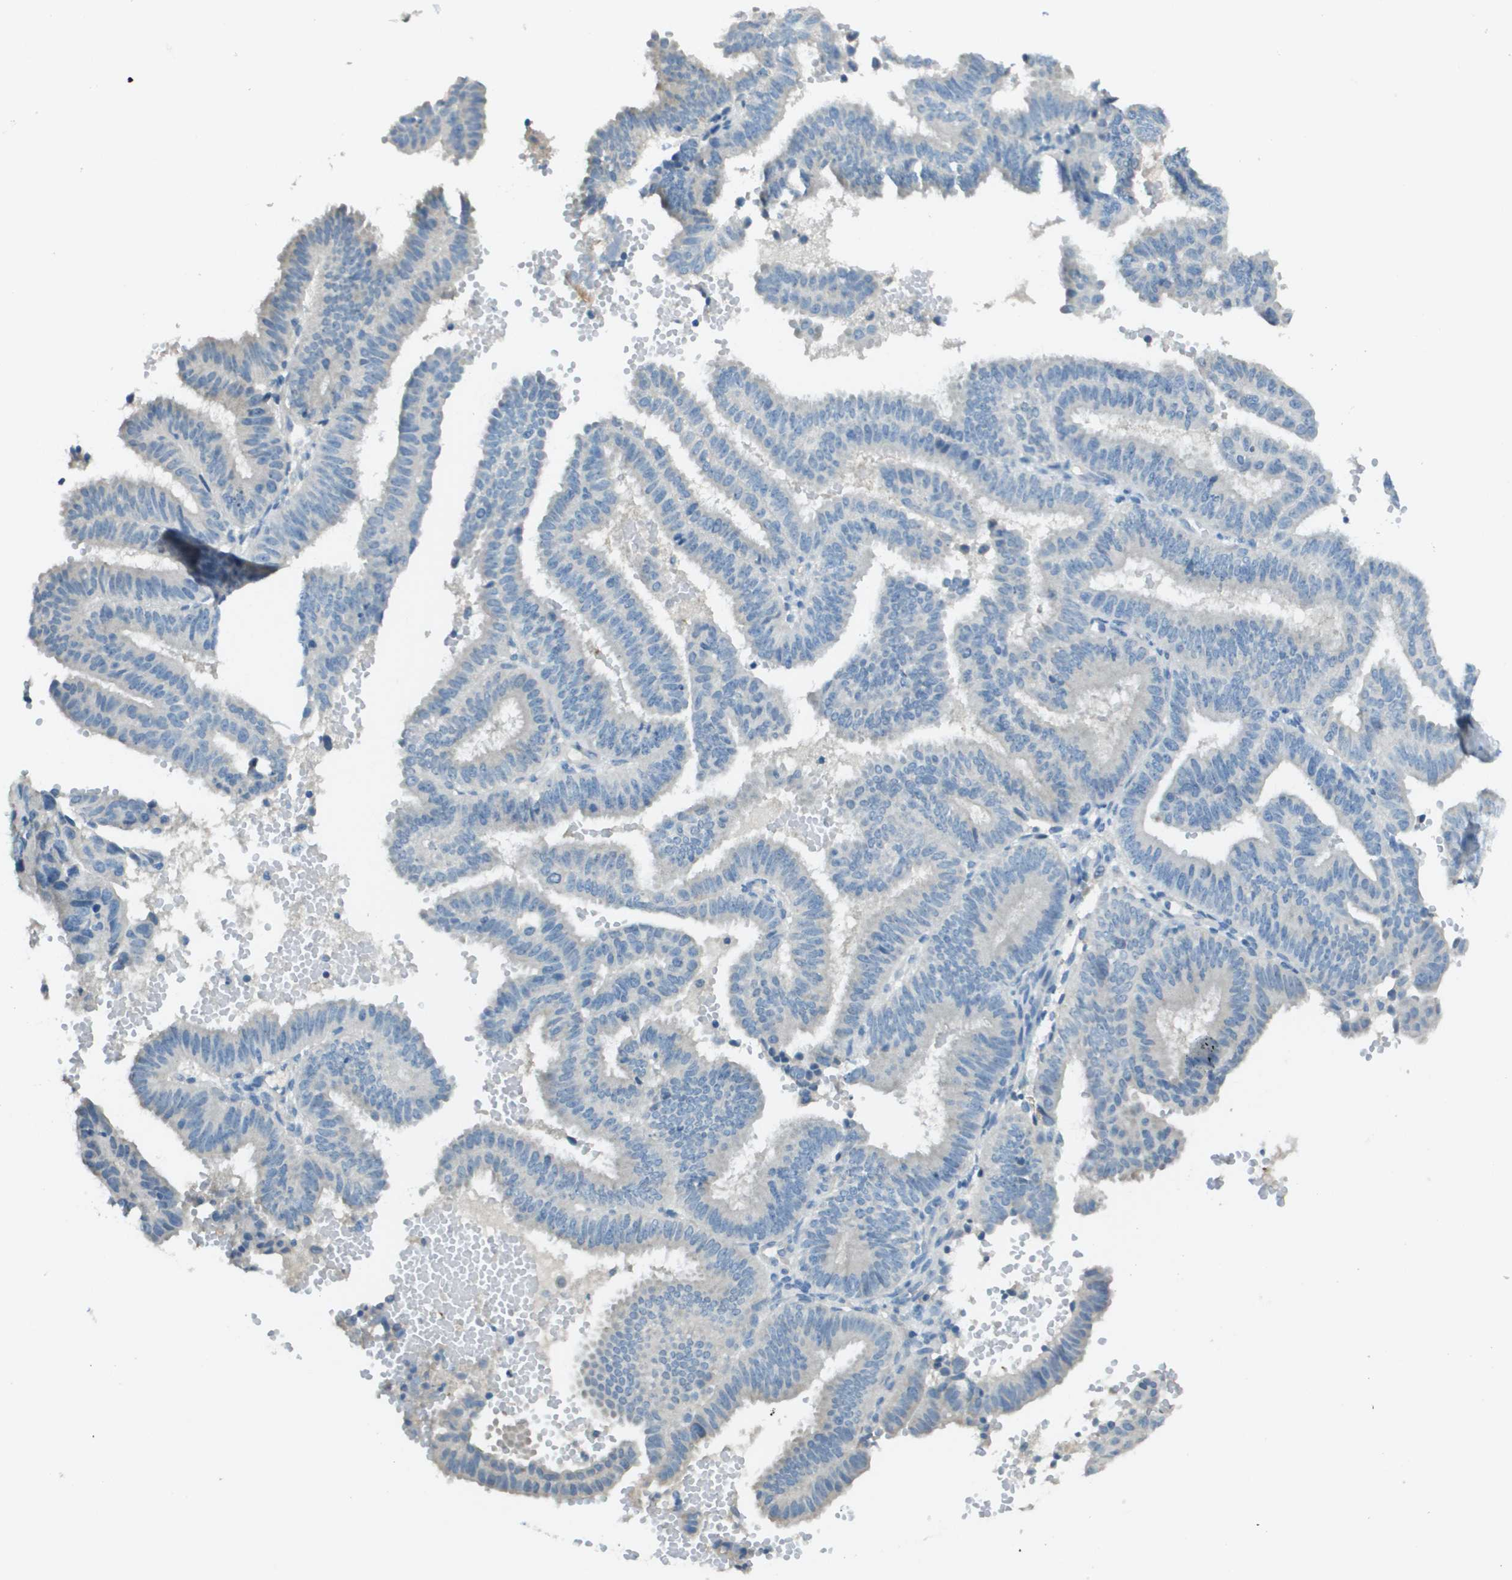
{"staining": {"intensity": "negative", "quantity": "none", "location": "none"}, "tissue": "endometrial cancer", "cell_type": "Tumor cells", "image_type": "cancer", "snomed": [{"axis": "morphology", "description": "Adenocarcinoma, NOS"}, {"axis": "topography", "description": "Endometrium"}], "caption": "Endometrial cancer was stained to show a protein in brown. There is no significant expression in tumor cells.", "gene": "PTGDR2", "patient": {"sex": "female", "age": 58}}